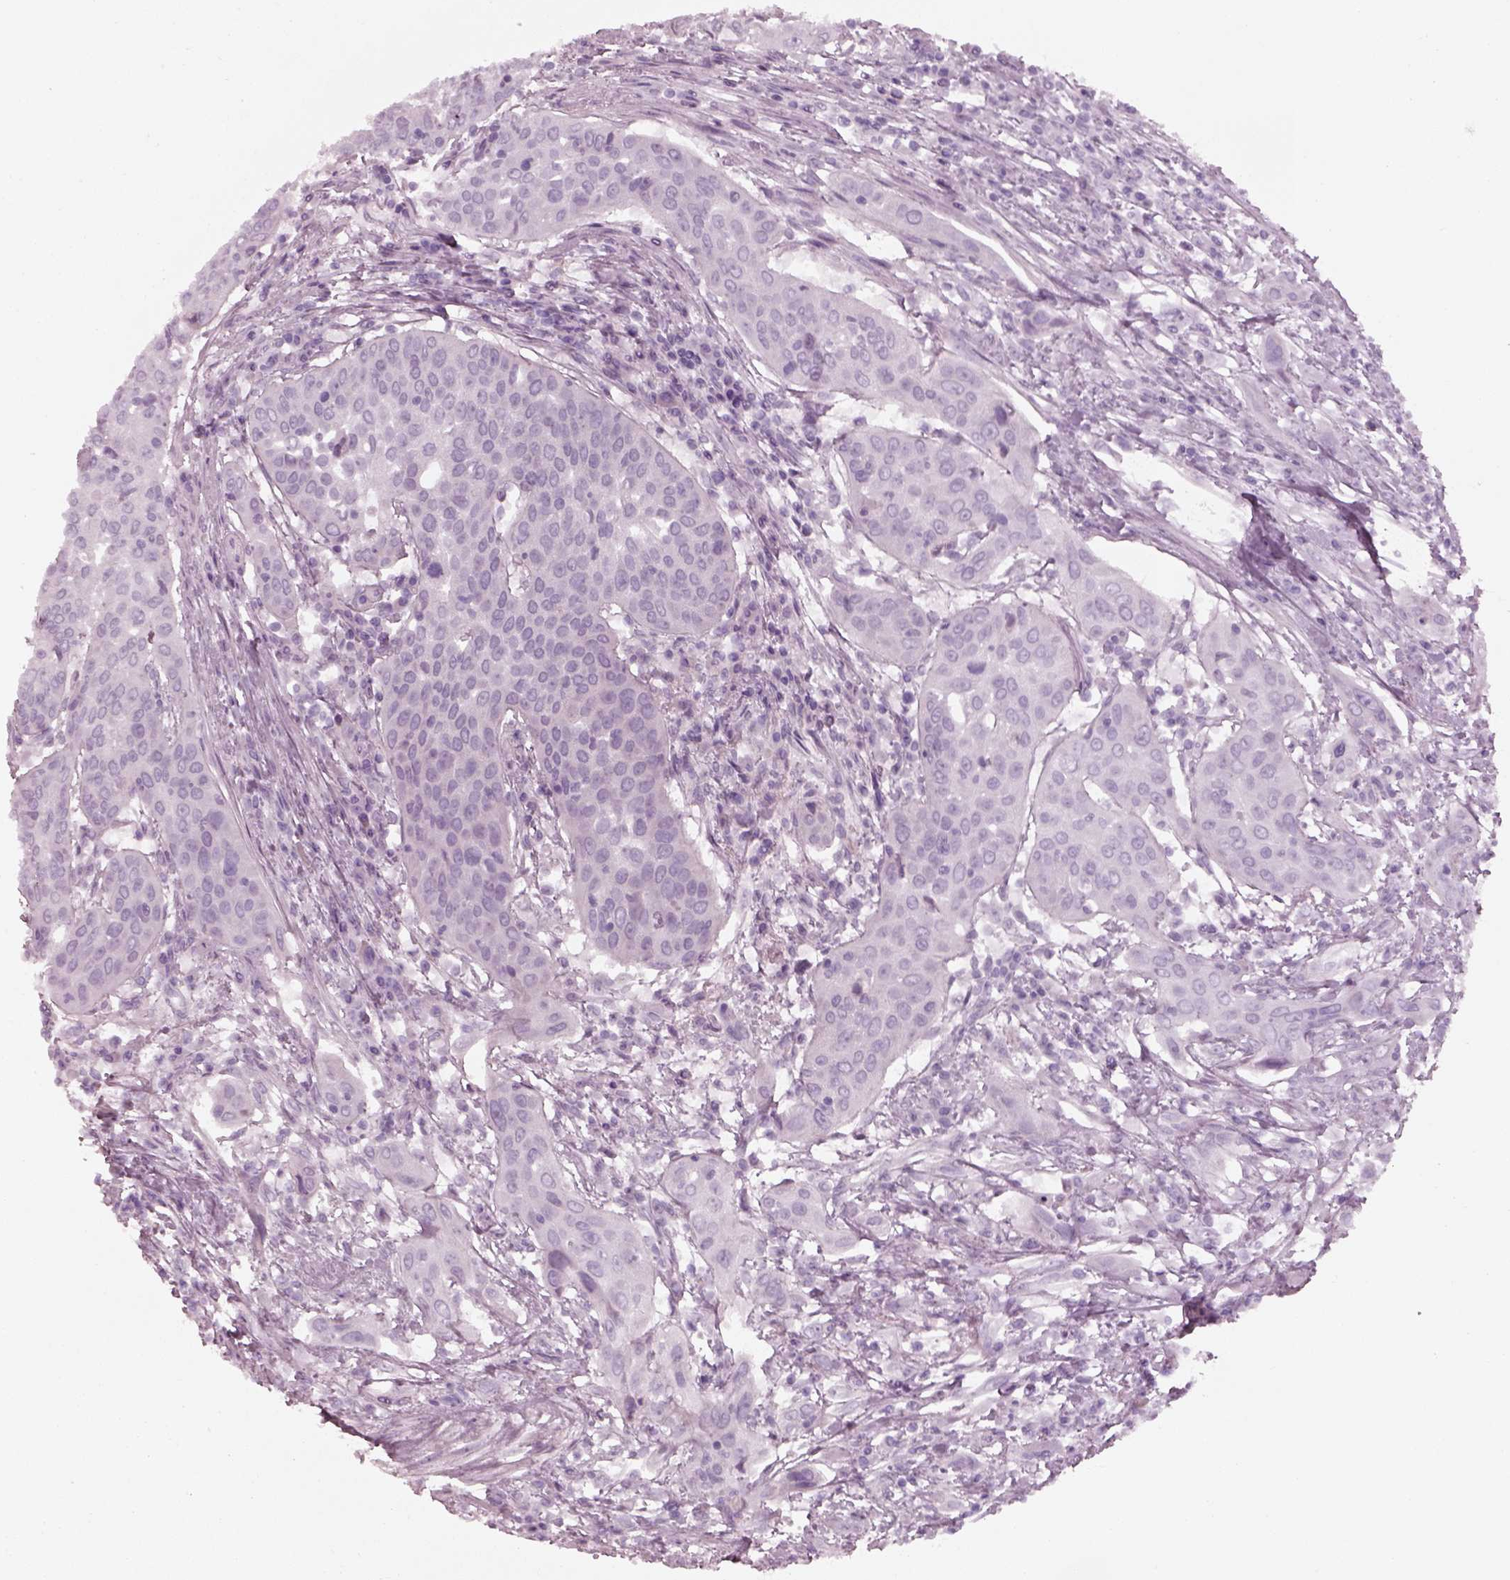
{"staining": {"intensity": "negative", "quantity": "none", "location": "none"}, "tissue": "urothelial cancer", "cell_type": "Tumor cells", "image_type": "cancer", "snomed": [{"axis": "morphology", "description": "Urothelial carcinoma, High grade"}, {"axis": "topography", "description": "Urinary bladder"}], "caption": "High magnification brightfield microscopy of urothelial carcinoma (high-grade) stained with DAB (brown) and counterstained with hematoxylin (blue): tumor cells show no significant expression.", "gene": "SPATA6L", "patient": {"sex": "male", "age": 82}}